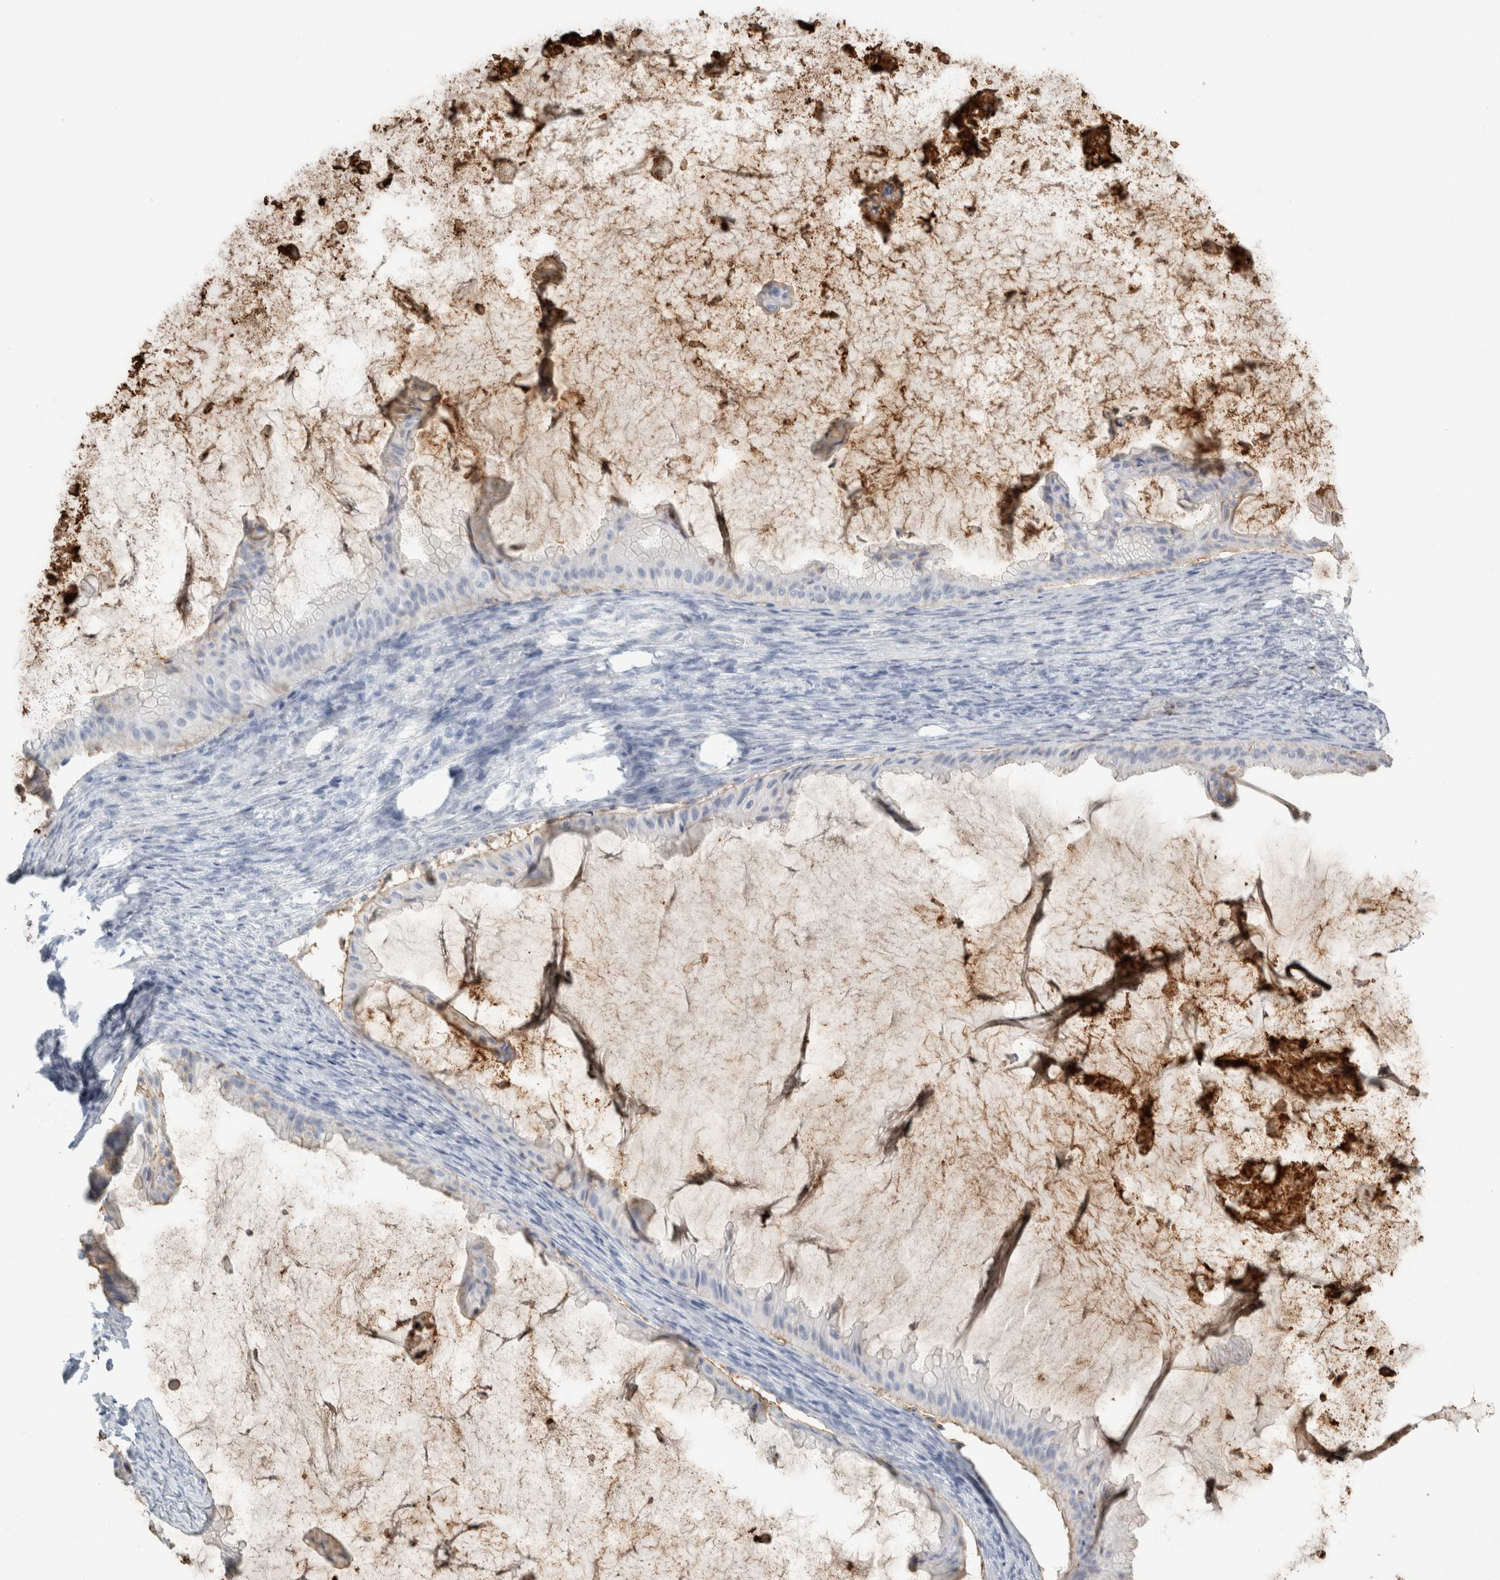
{"staining": {"intensity": "negative", "quantity": "none", "location": "none"}, "tissue": "ovarian cancer", "cell_type": "Tumor cells", "image_type": "cancer", "snomed": [{"axis": "morphology", "description": "Cystadenocarcinoma, mucinous, NOS"}, {"axis": "topography", "description": "Ovary"}], "caption": "High power microscopy histopathology image of an immunohistochemistry (IHC) micrograph of ovarian mucinous cystadenocarcinoma, revealing no significant staining in tumor cells.", "gene": "TSPAN8", "patient": {"sex": "female", "age": 61}}